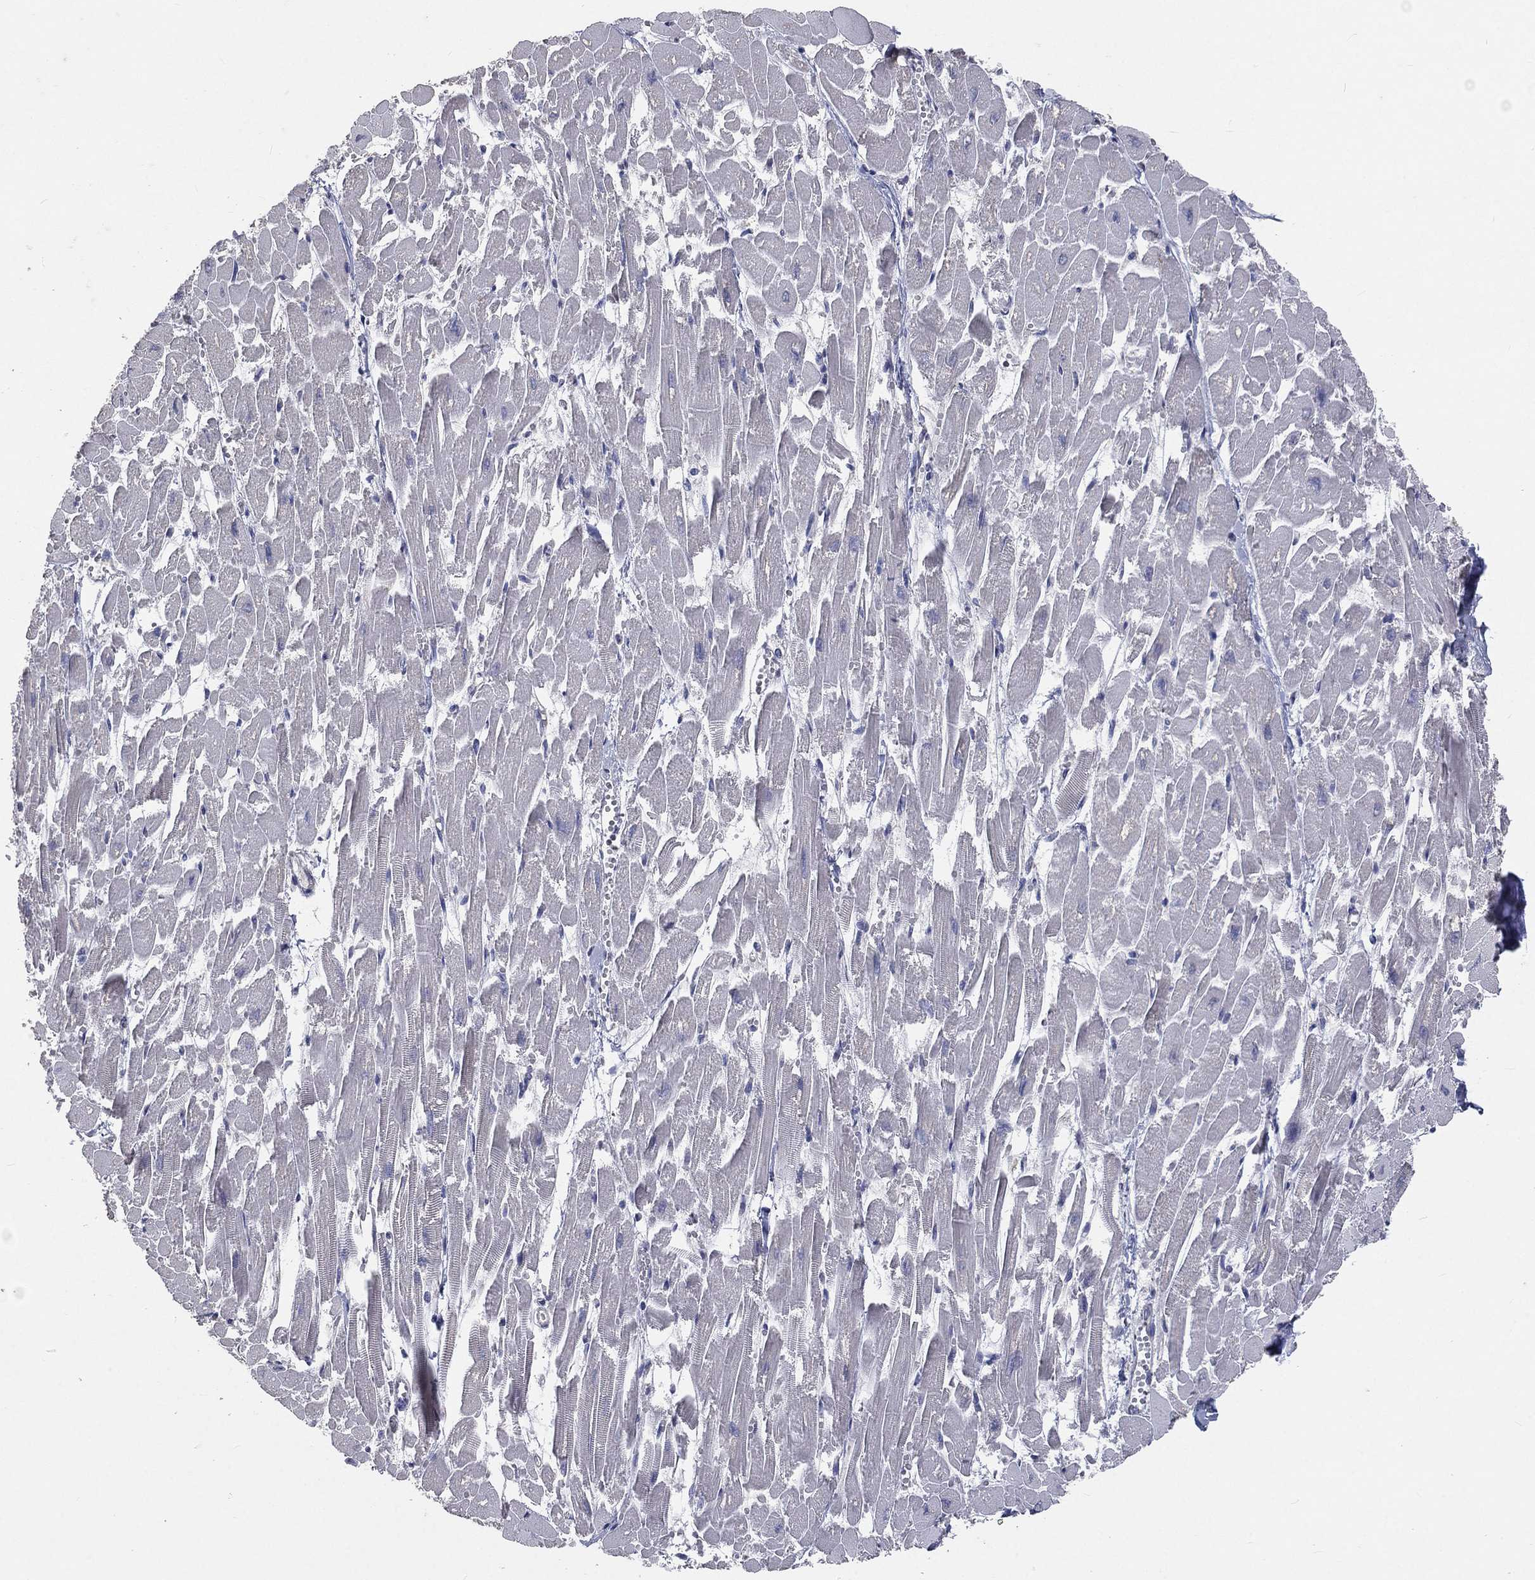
{"staining": {"intensity": "negative", "quantity": "none", "location": "none"}, "tissue": "heart muscle", "cell_type": "Cardiomyocytes", "image_type": "normal", "snomed": [{"axis": "morphology", "description": "Normal tissue, NOS"}, {"axis": "topography", "description": "Heart"}], "caption": "DAB (3,3'-diaminobenzidine) immunohistochemical staining of benign heart muscle exhibits no significant staining in cardiomyocytes. Brightfield microscopy of immunohistochemistry (IHC) stained with DAB (brown) and hematoxylin (blue), captured at high magnification.", "gene": "CROCC", "patient": {"sex": "female", "age": 52}}